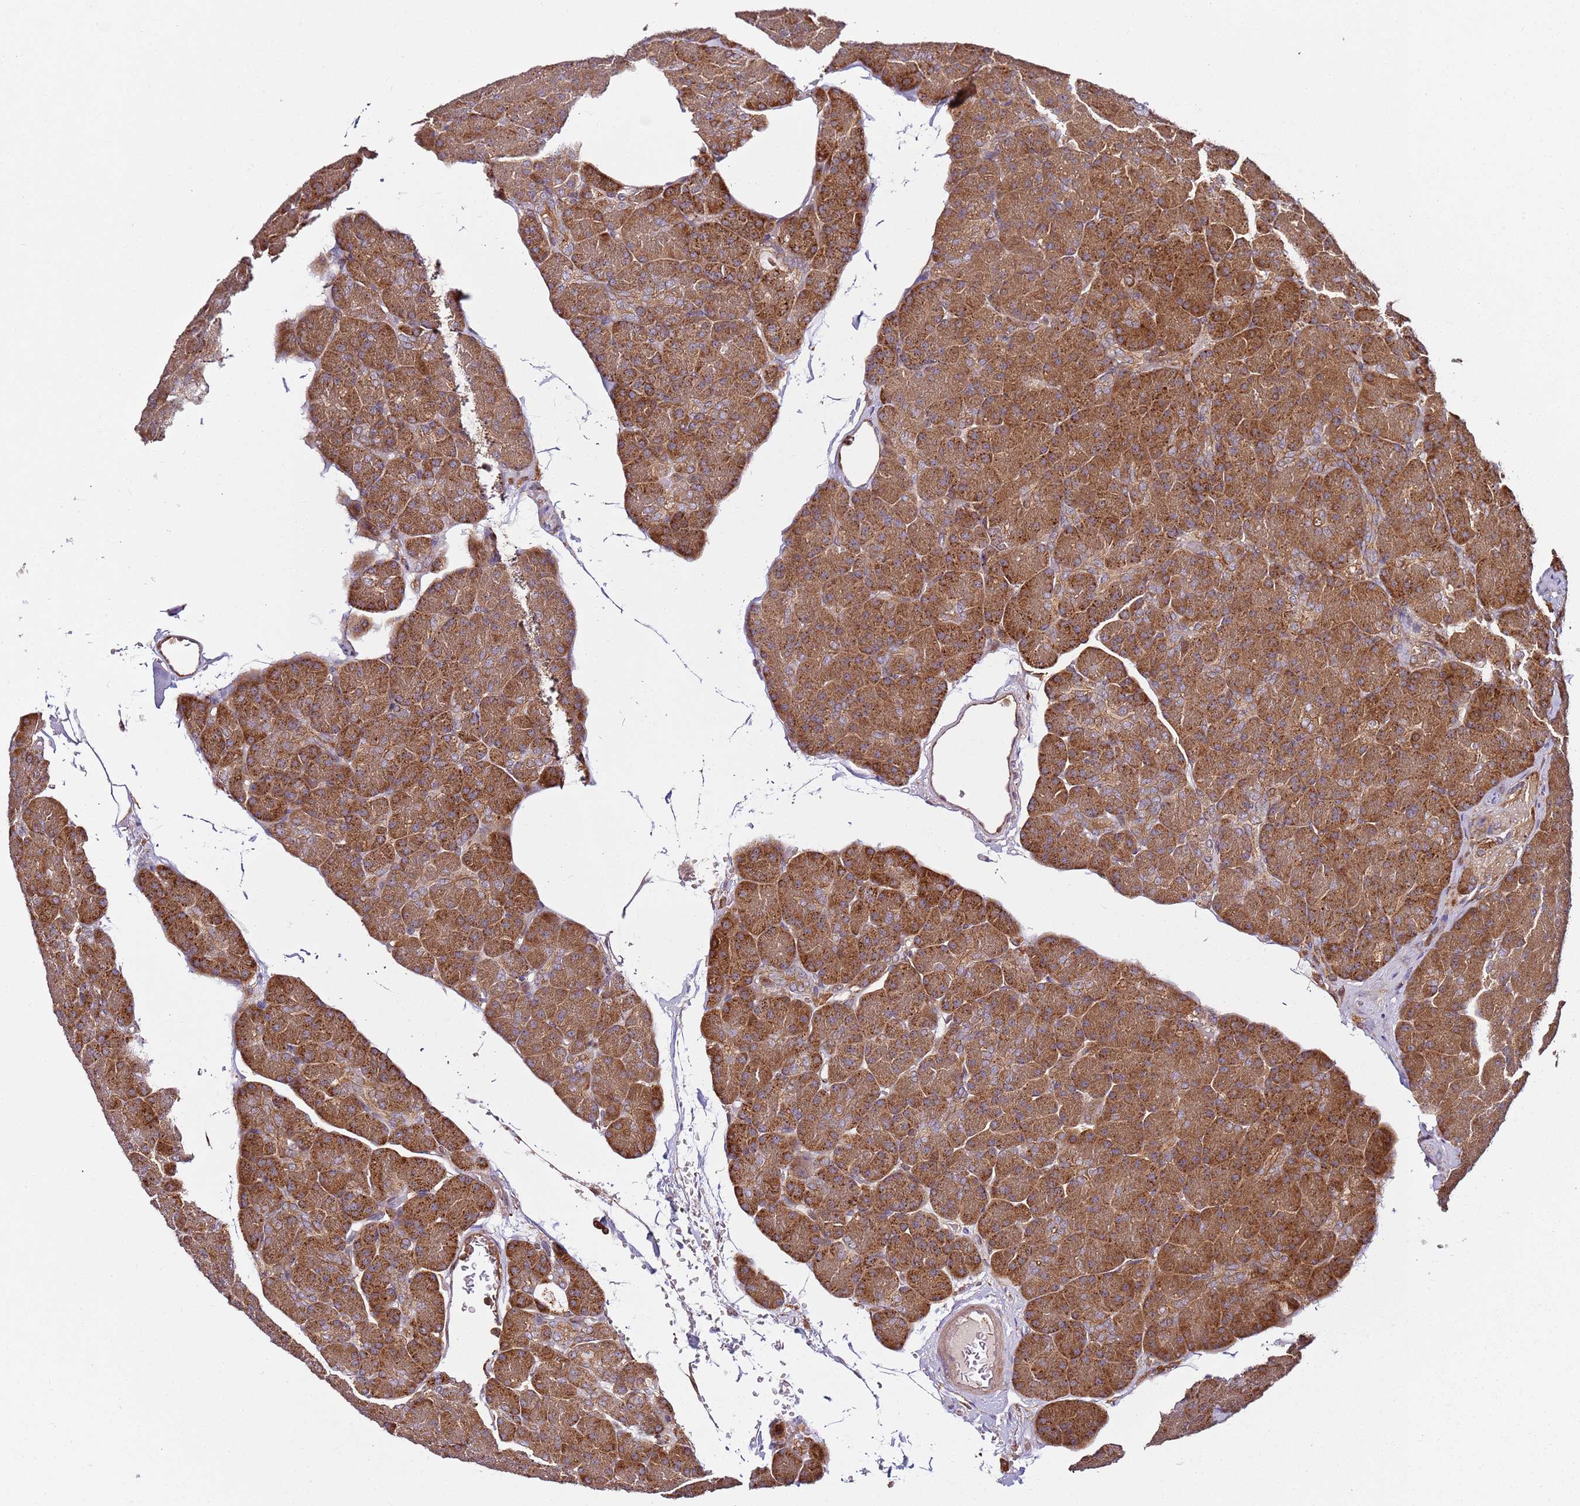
{"staining": {"intensity": "moderate", "quantity": ">75%", "location": "cytoplasmic/membranous"}, "tissue": "pancreas", "cell_type": "Exocrine glandular cells", "image_type": "normal", "snomed": [{"axis": "morphology", "description": "Normal tissue, NOS"}, {"axis": "topography", "description": "Pancreas"}], "caption": "The histopathology image exhibits staining of normal pancreas, revealing moderate cytoplasmic/membranous protein positivity (brown color) within exocrine glandular cells.", "gene": "PRMT7", "patient": {"sex": "female", "age": 43}}